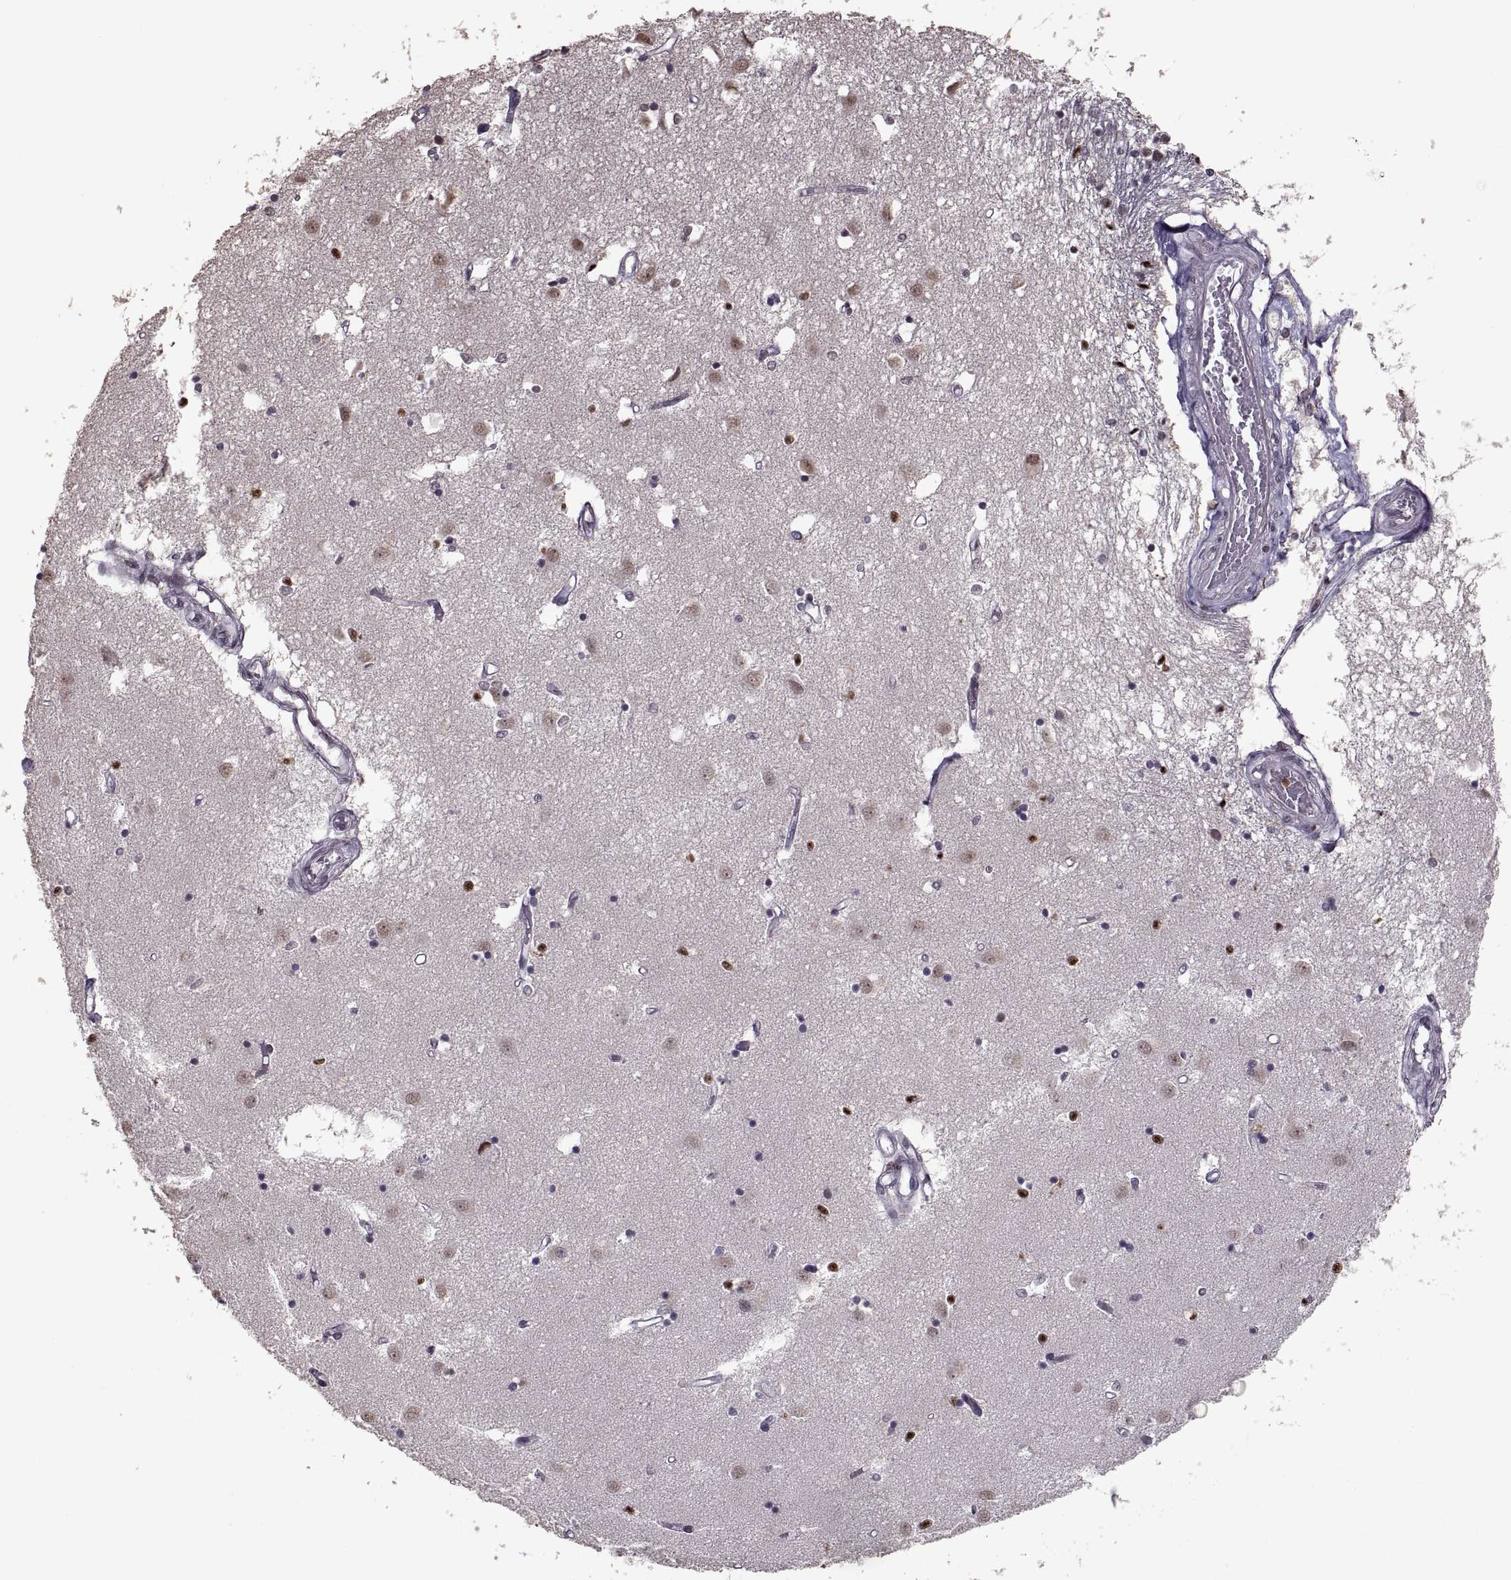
{"staining": {"intensity": "moderate", "quantity": "<25%", "location": "nuclear"}, "tissue": "caudate", "cell_type": "Glial cells", "image_type": "normal", "snomed": [{"axis": "morphology", "description": "Normal tissue, NOS"}, {"axis": "topography", "description": "Lateral ventricle wall"}], "caption": "An image of caudate stained for a protein exhibits moderate nuclear brown staining in glial cells. The staining is performed using DAB (3,3'-diaminobenzidine) brown chromogen to label protein expression. The nuclei are counter-stained blue using hematoxylin.", "gene": "PALS1", "patient": {"sex": "male", "age": 54}}